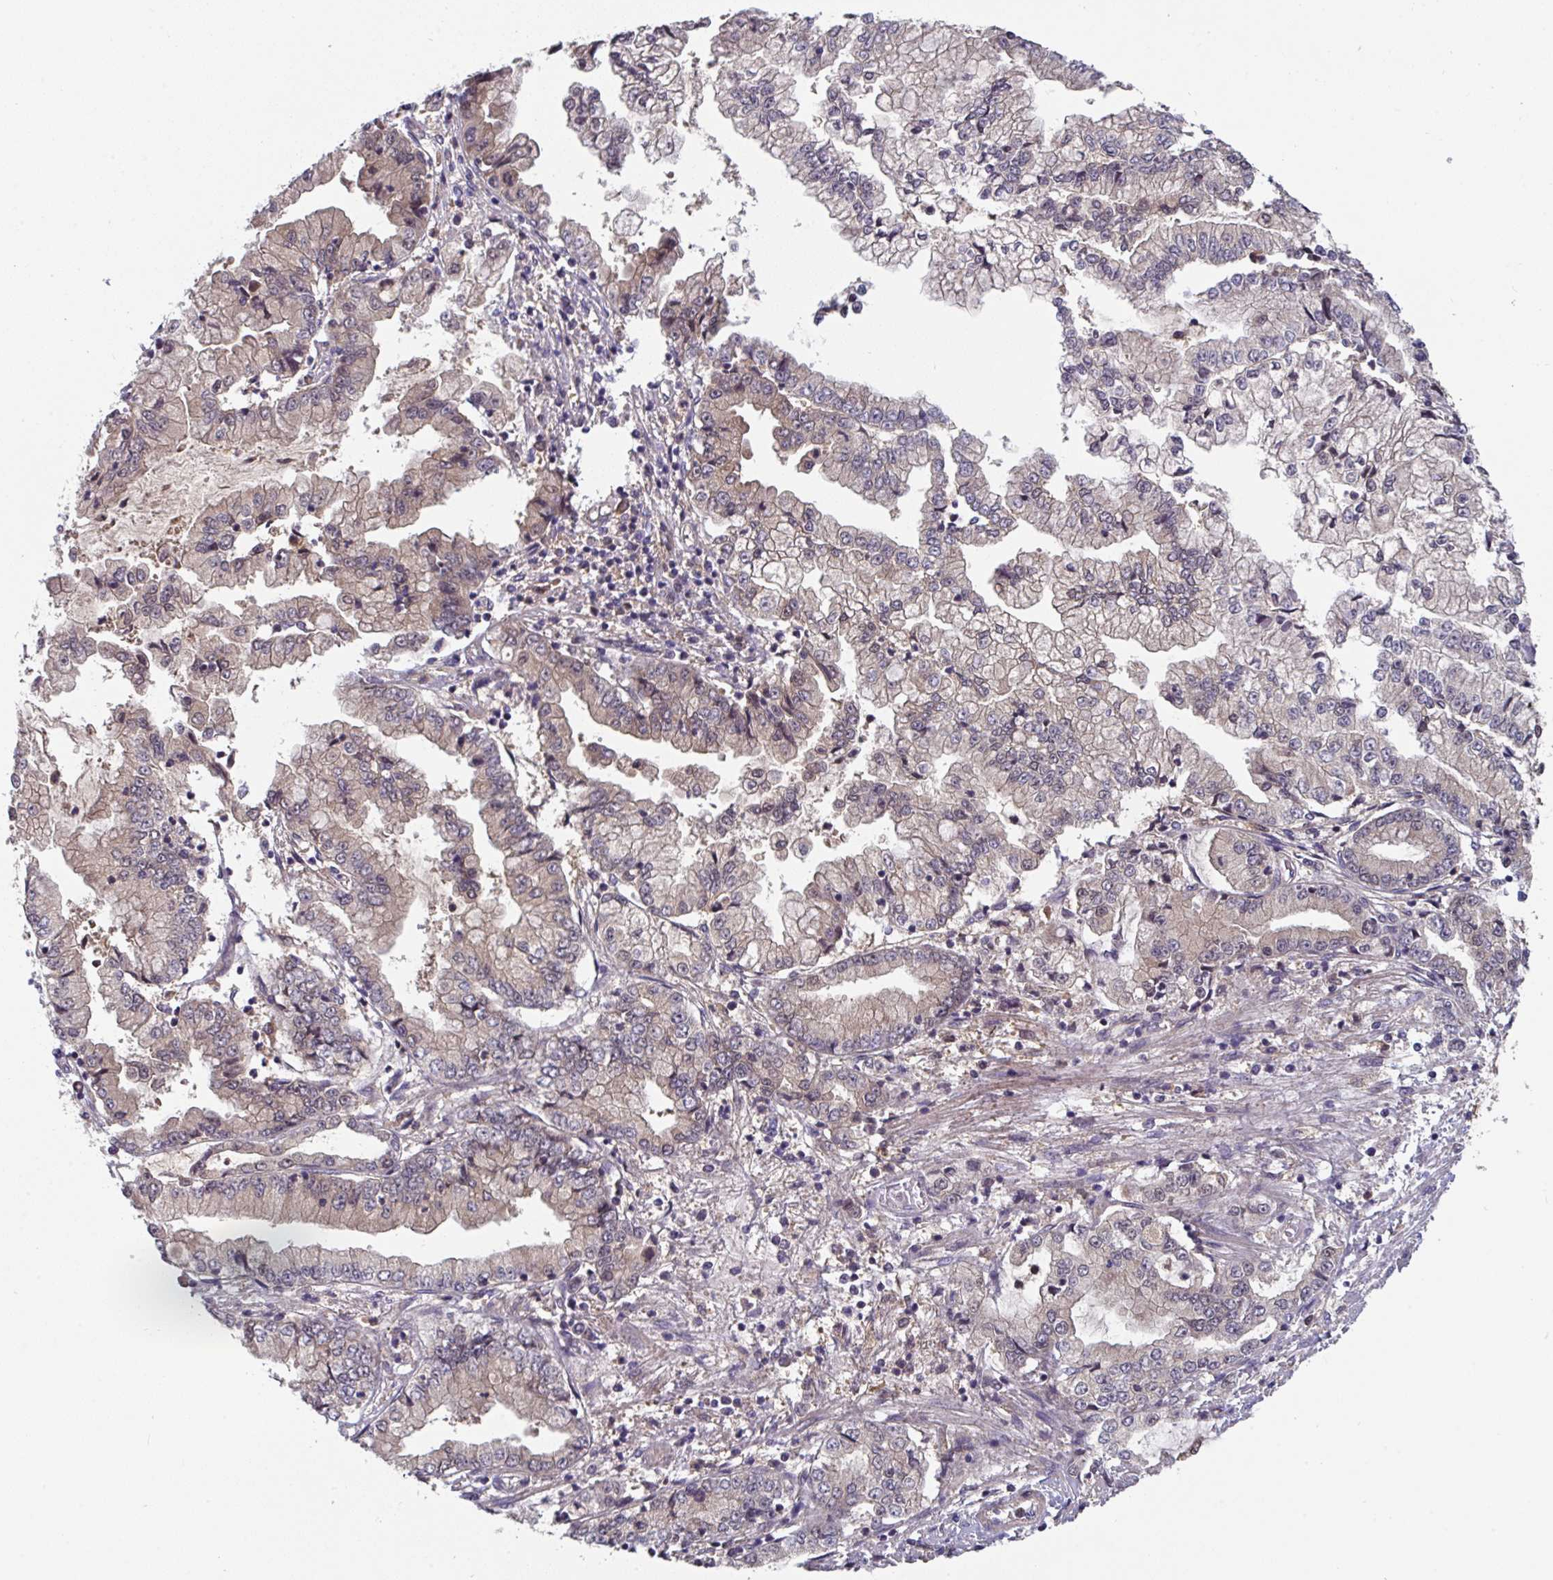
{"staining": {"intensity": "weak", "quantity": "<25%", "location": "cytoplasmic/membranous"}, "tissue": "stomach cancer", "cell_type": "Tumor cells", "image_type": "cancer", "snomed": [{"axis": "morphology", "description": "Adenocarcinoma, NOS"}, {"axis": "topography", "description": "Stomach, upper"}], "caption": "IHC micrograph of adenocarcinoma (stomach) stained for a protein (brown), which shows no staining in tumor cells.", "gene": "TIGAR", "patient": {"sex": "female", "age": 74}}